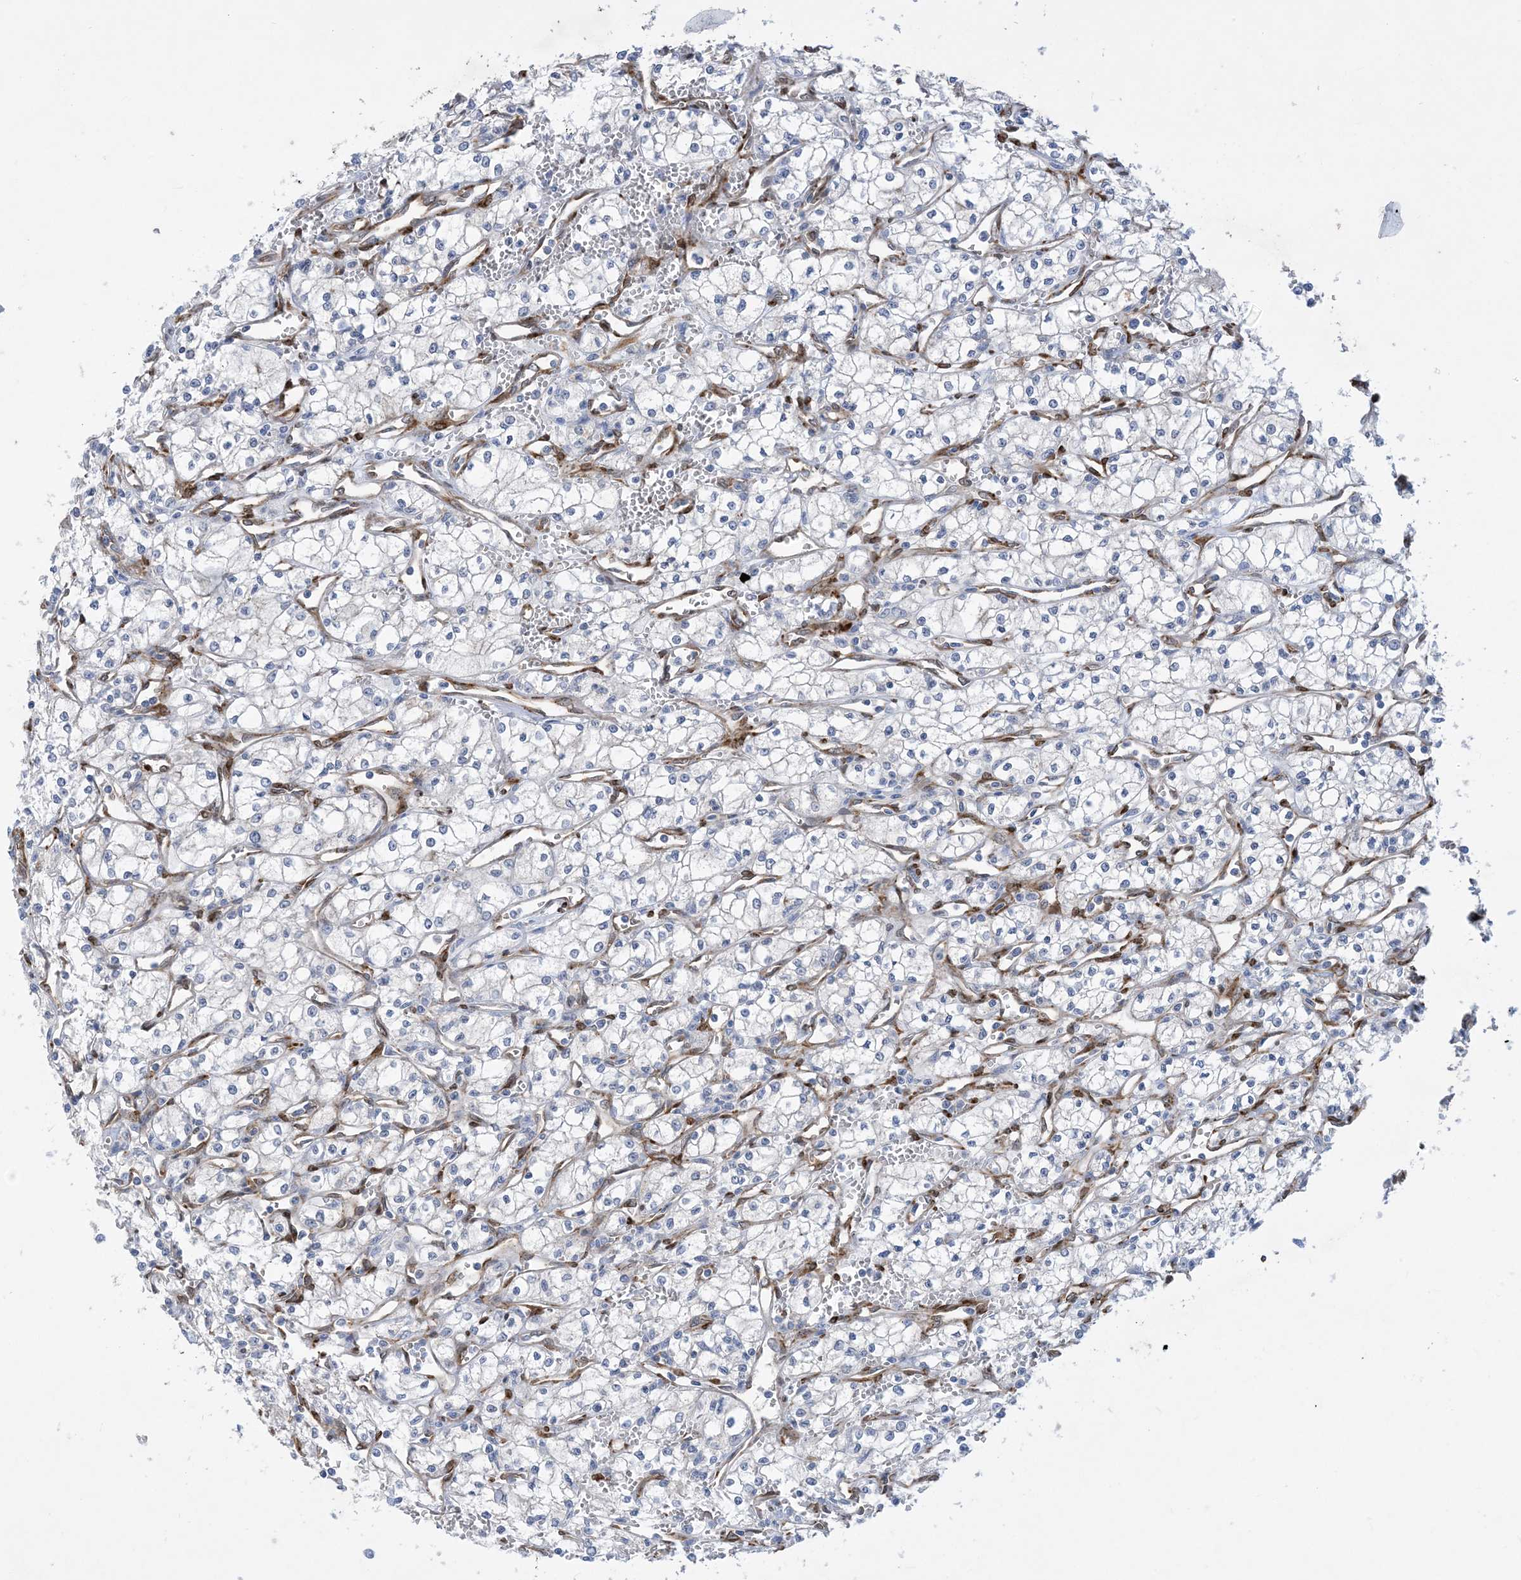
{"staining": {"intensity": "negative", "quantity": "none", "location": "none"}, "tissue": "renal cancer", "cell_type": "Tumor cells", "image_type": "cancer", "snomed": [{"axis": "morphology", "description": "Adenocarcinoma, NOS"}, {"axis": "topography", "description": "Kidney"}], "caption": "Tumor cells are negative for brown protein staining in renal adenocarcinoma. (Brightfield microscopy of DAB IHC at high magnification).", "gene": "RBMS3", "patient": {"sex": "male", "age": 59}}